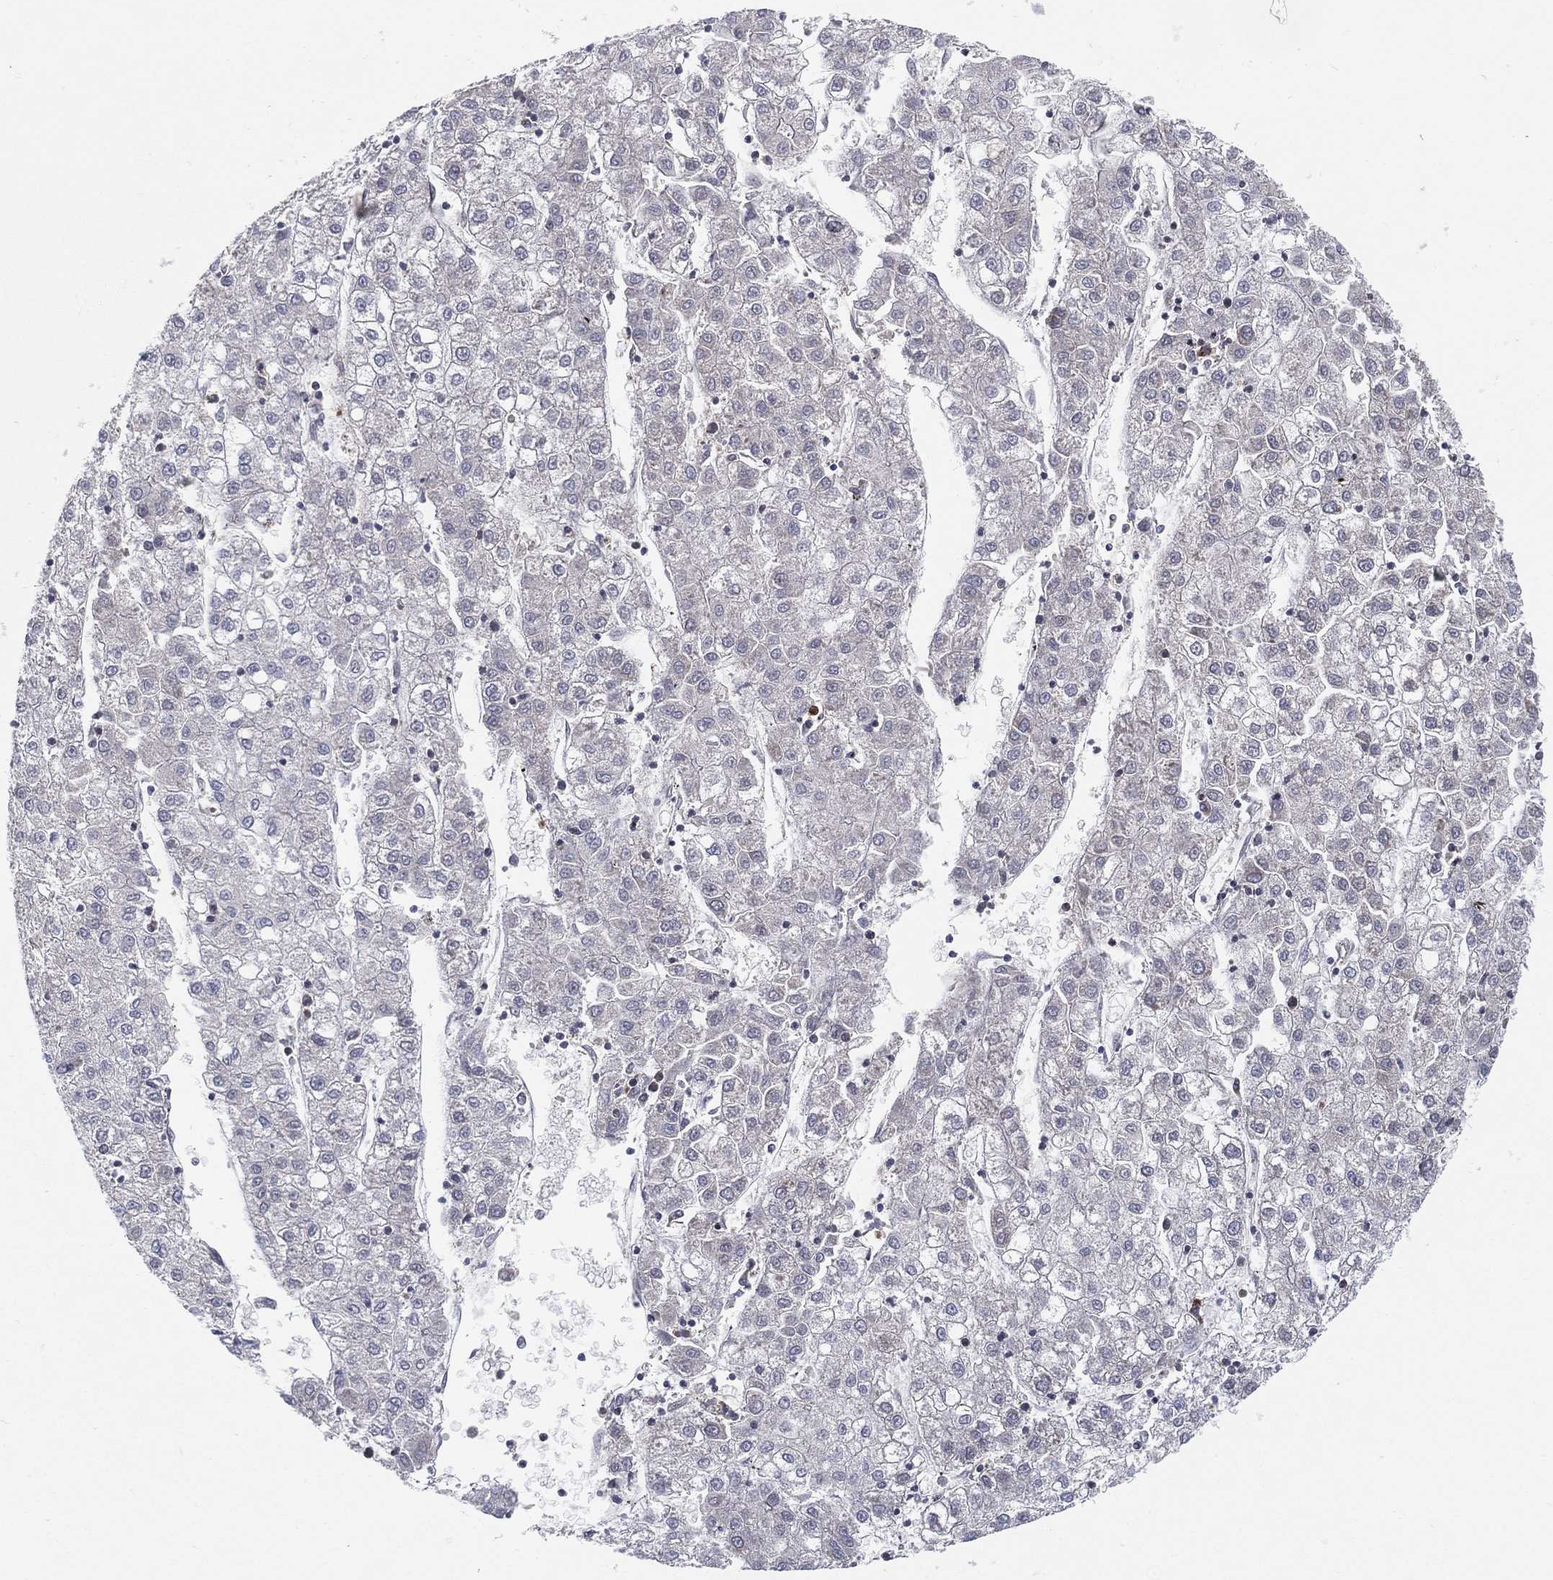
{"staining": {"intensity": "negative", "quantity": "none", "location": "none"}, "tissue": "liver cancer", "cell_type": "Tumor cells", "image_type": "cancer", "snomed": [{"axis": "morphology", "description": "Carcinoma, Hepatocellular, NOS"}, {"axis": "topography", "description": "Liver"}], "caption": "Human liver cancer stained for a protein using IHC exhibits no positivity in tumor cells.", "gene": "TMTC4", "patient": {"sex": "male", "age": 72}}